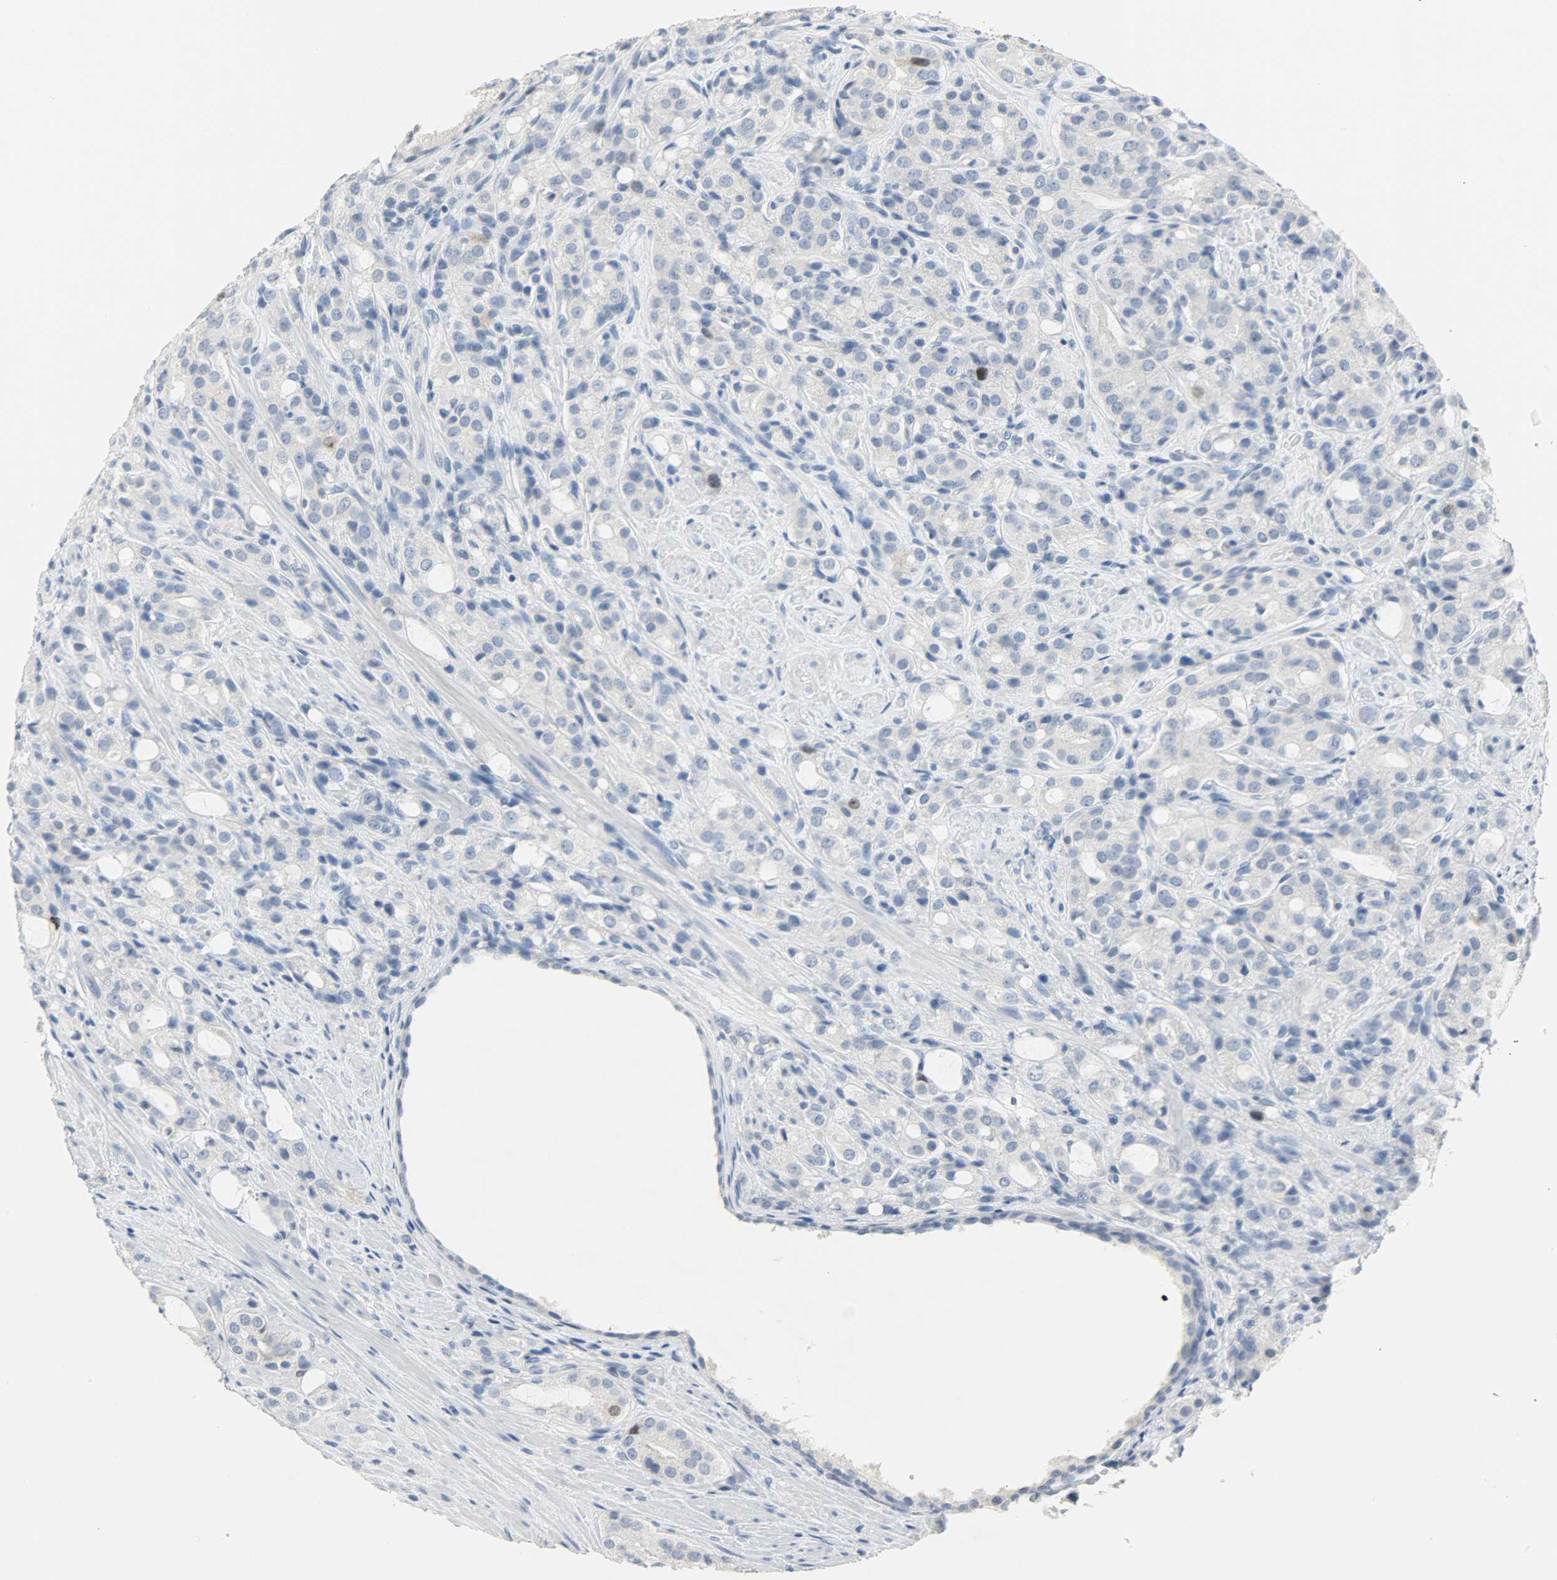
{"staining": {"intensity": "negative", "quantity": "none", "location": "none"}, "tissue": "prostate cancer", "cell_type": "Tumor cells", "image_type": "cancer", "snomed": [{"axis": "morphology", "description": "Adenocarcinoma, High grade"}, {"axis": "topography", "description": "Prostate"}], "caption": "Immunohistochemical staining of prostate cancer (adenocarcinoma (high-grade)) demonstrates no significant positivity in tumor cells.", "gene": "HELLS", "patient": {"sex": "male", "age": 72}}